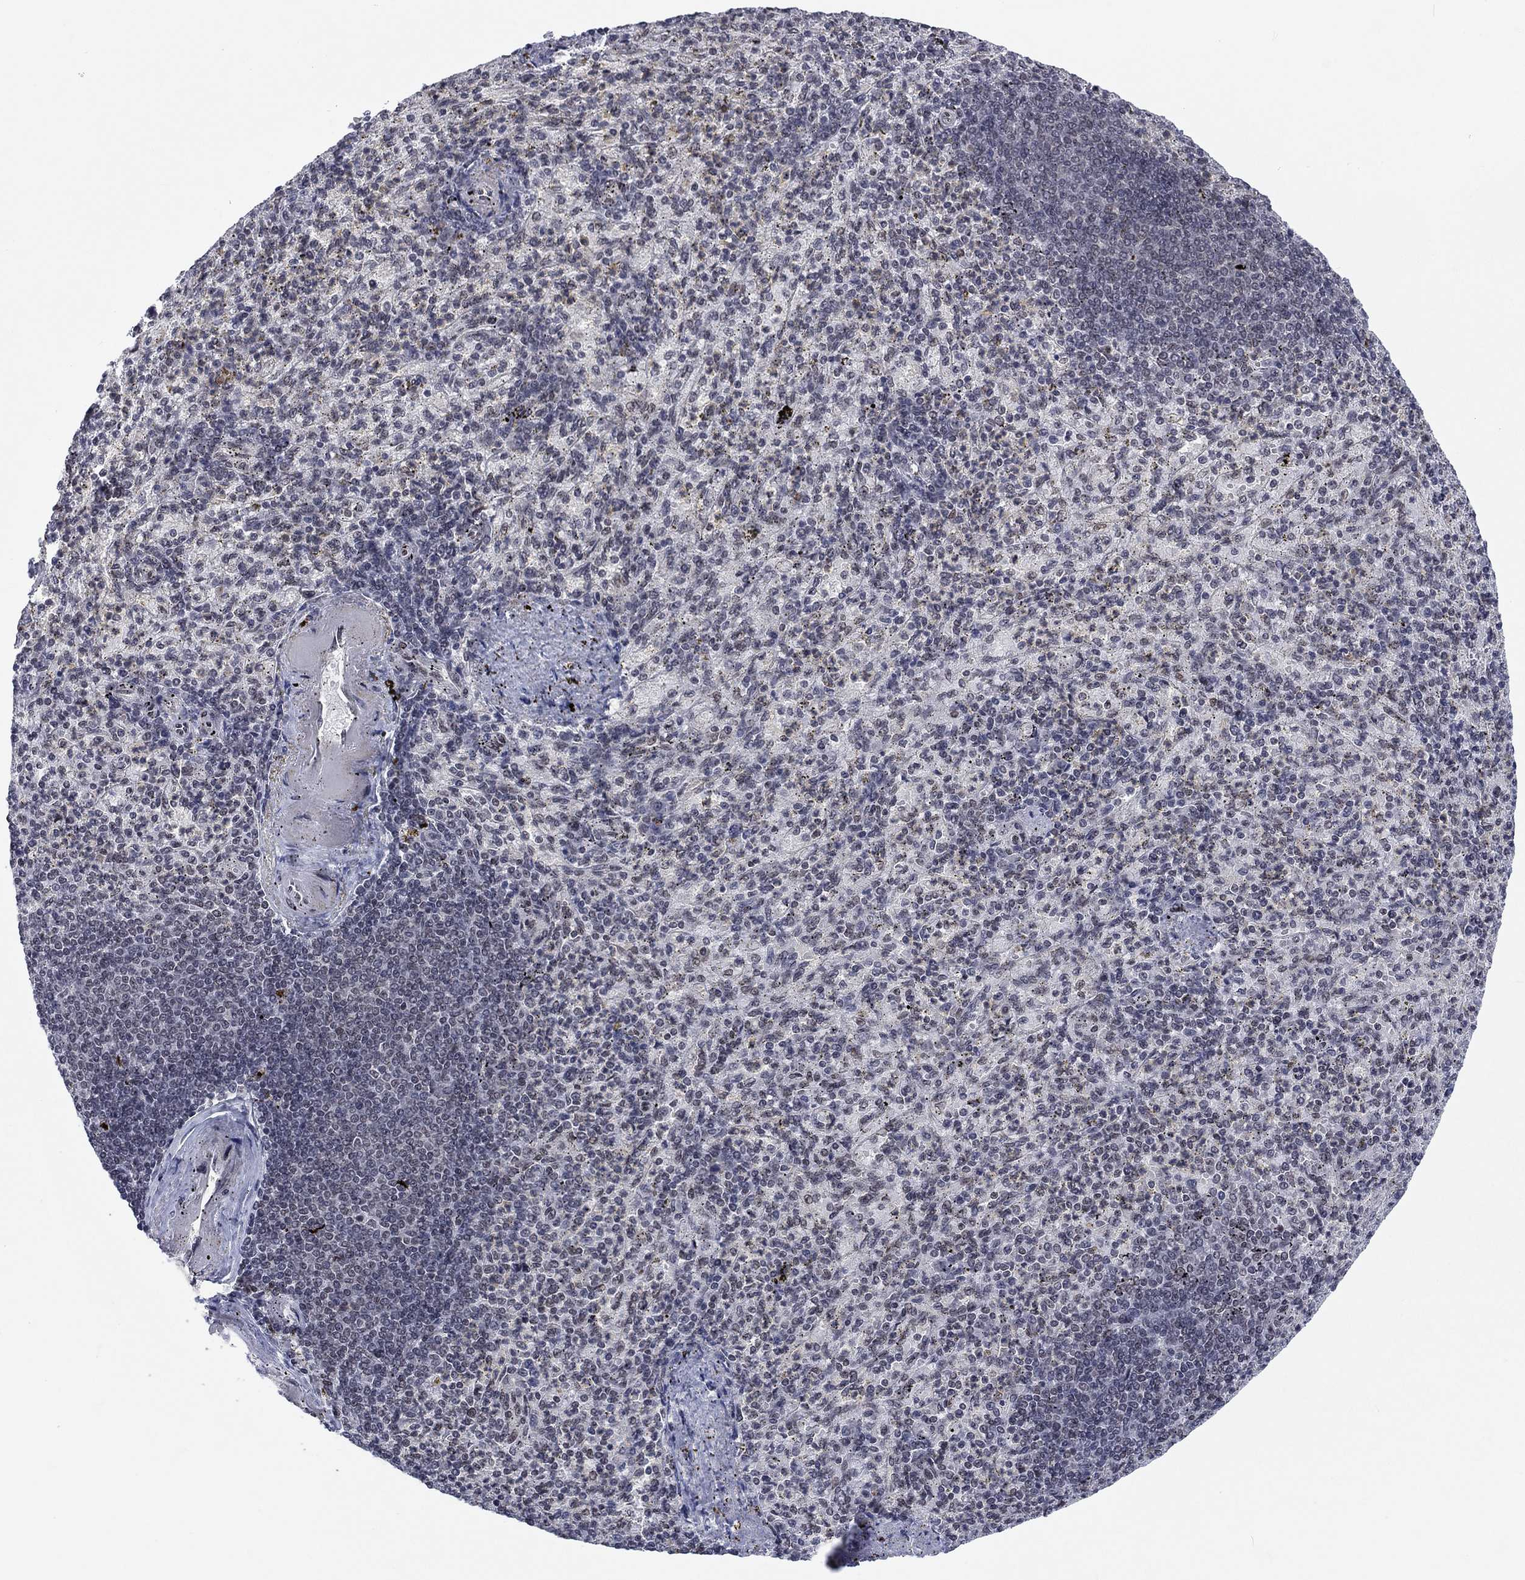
{"staining": {"intensity": "negative", "quantity": "none", "location": "none"}, "tissue": "spleen", "cell_type": "Cells in red pulp", "image_type": "normal", "snomed": [{"axis": "morphology", "description": "Normal tissue, NOS"}, {"axis": "topography", "description": "Spleen"}], "caption": "Spleen stained for a protein using immunohistochemistry shows no staining cells in red pulp.", "gene": "FYTTD1", "patient": {"sex": "female", "age": 74}}